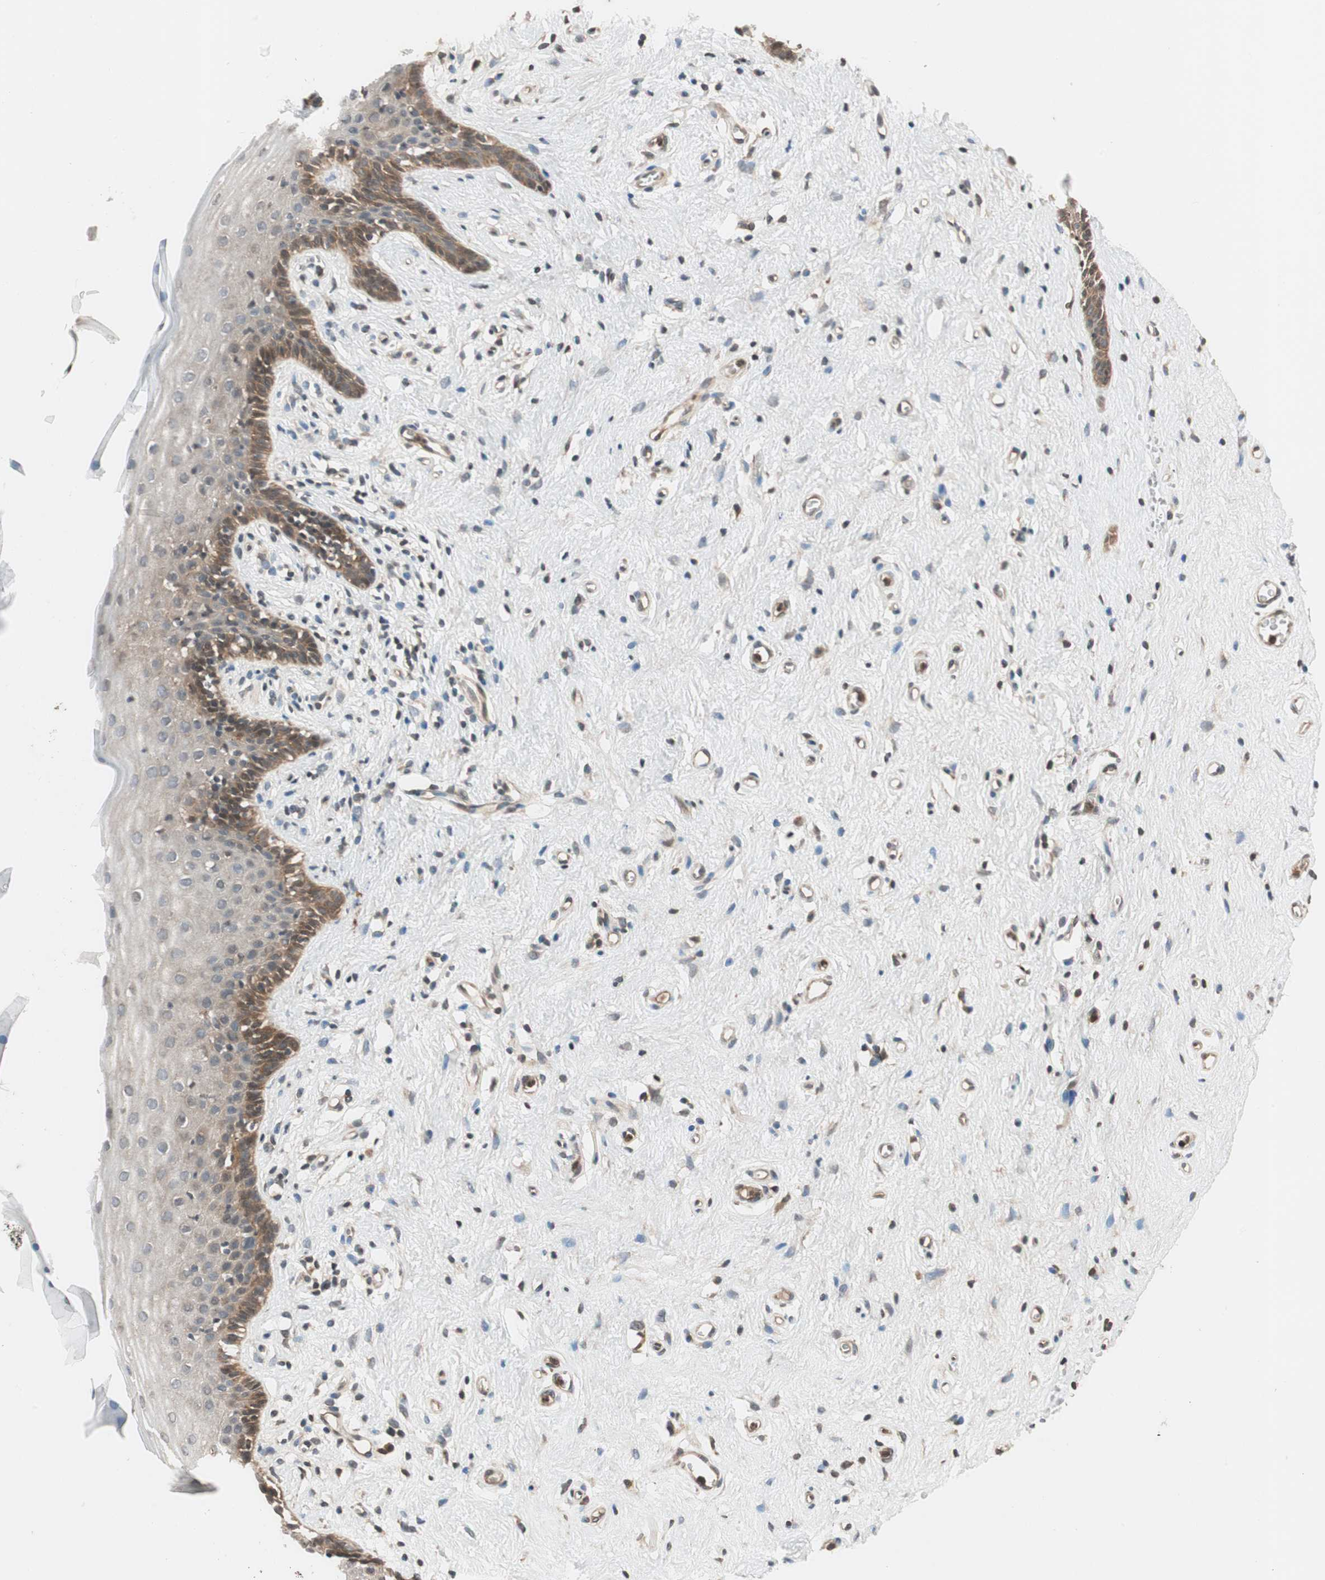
{"staining": {"intensity": "moderate", "quantity": "<25%", "location": "cytoplasmic/membranous"}, "tissue": "vagina", "cell_type": "Squamous epithelial cells", "image_type": "normal", "snomed": [{"axis": "morphology", "description": "Normal tissue, NOS"}, {"axis": "topography", "description": "Vagina"}], "caption": "Vagina stained for a protein (brown) demonstrates moderate cytoplasmic/membranous positive positivity in about <25% of squamous epithelial cells.", "gene": "GCLM", "patient": {"sex": "female", "age": 44}}